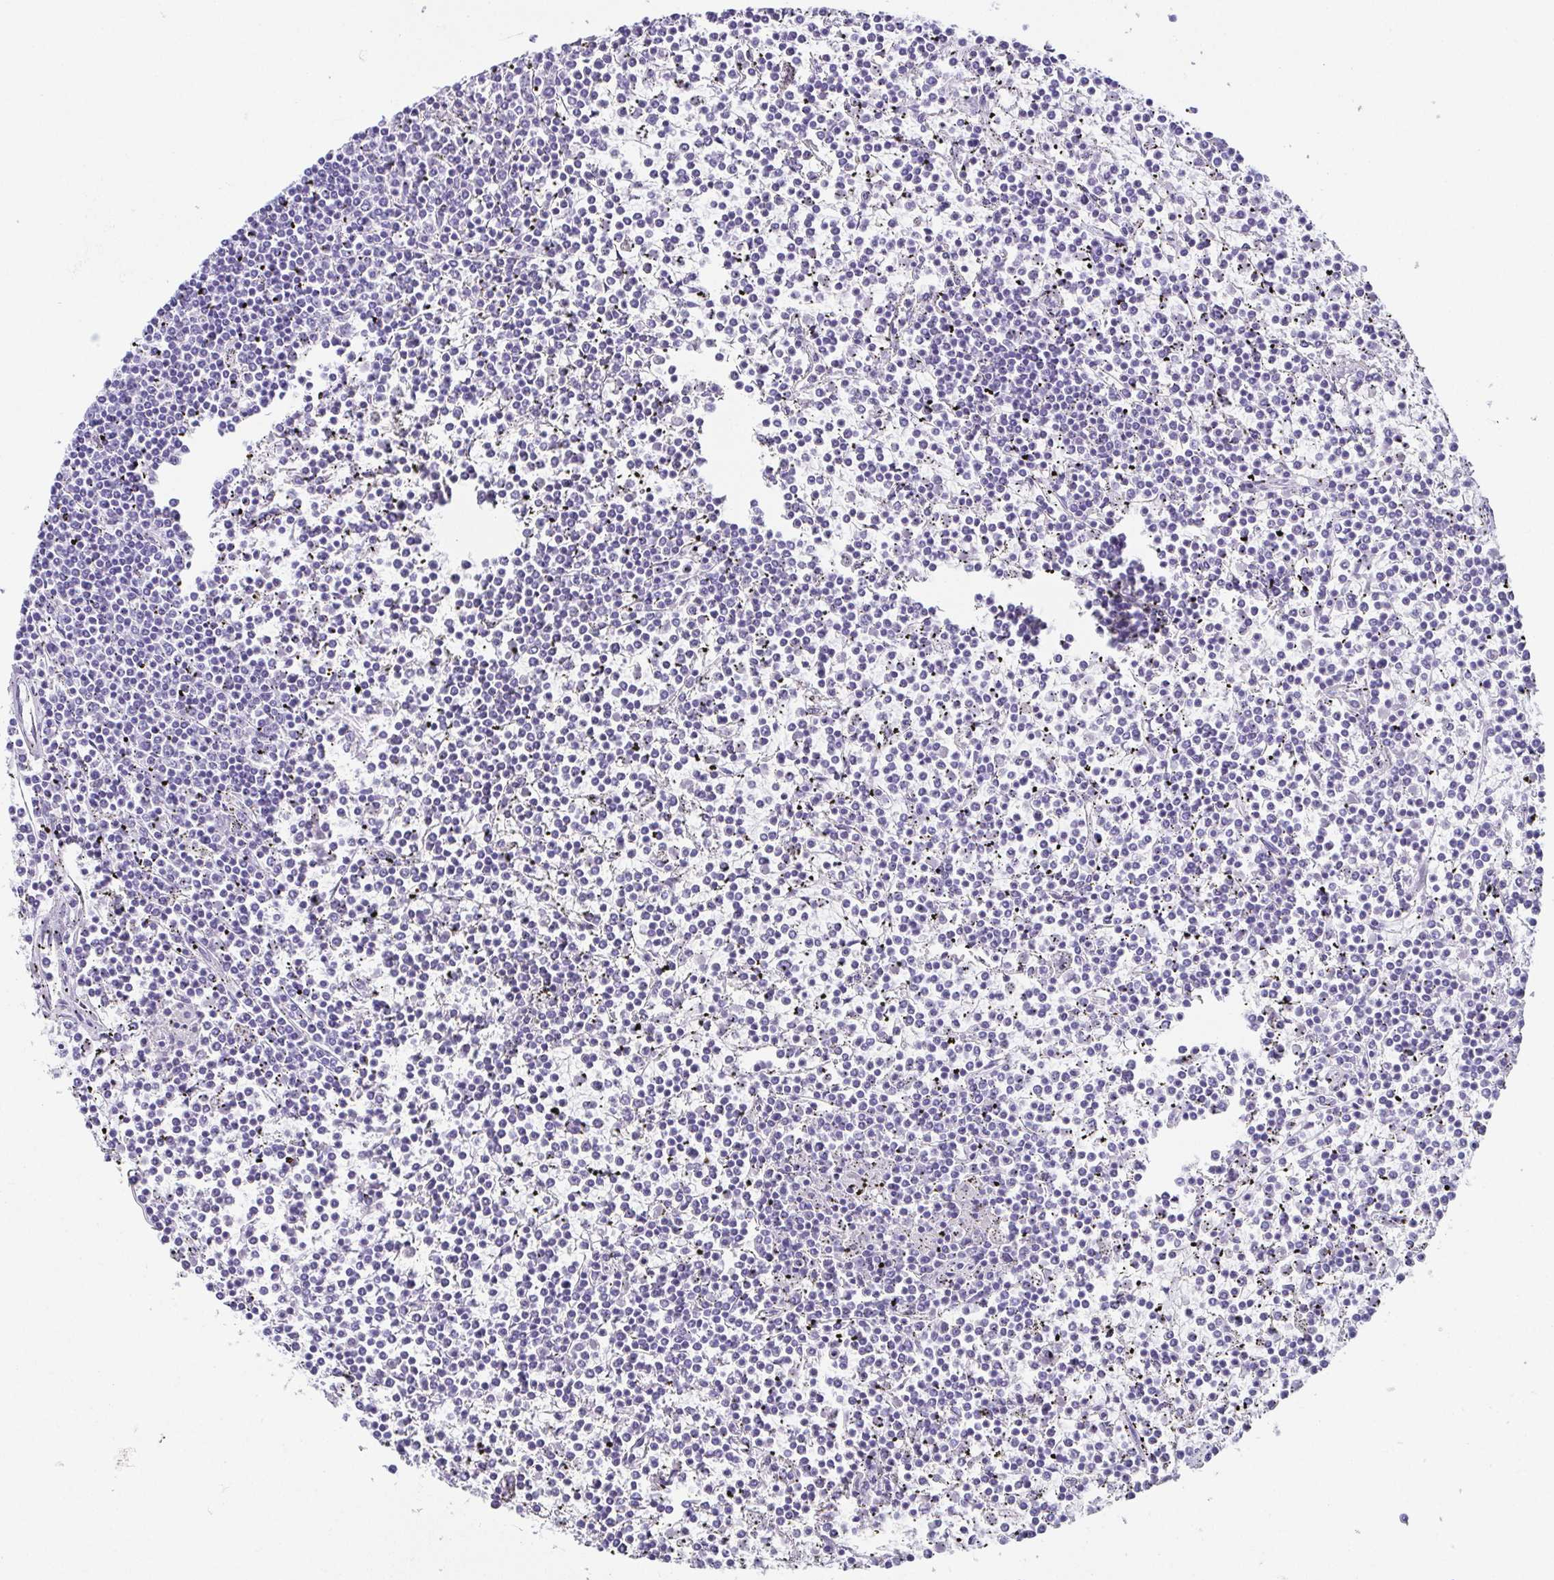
{"staining": {"intensity": "negative", "quantity": "none", "location": "none"}, "tissue": "lymphoma", "cell_type": "Tumor cells", "image_type": "cancer", "snomed": [{"axis": "morphology", "description": "Malignant lymphoma, non-Hodgkin's type, Low grade"}, {"axis": "topography", "description": "Spleen"}], "caption": "Tumor cells are negative for brown protein staining in malignant lymphoma, non-Hodgkin's type (low-grade). (Immunohistochemistry, brightfield microscopy, high magnification).", "gene": "ESX1", "patient": {"sex": "female", "age": 19}}